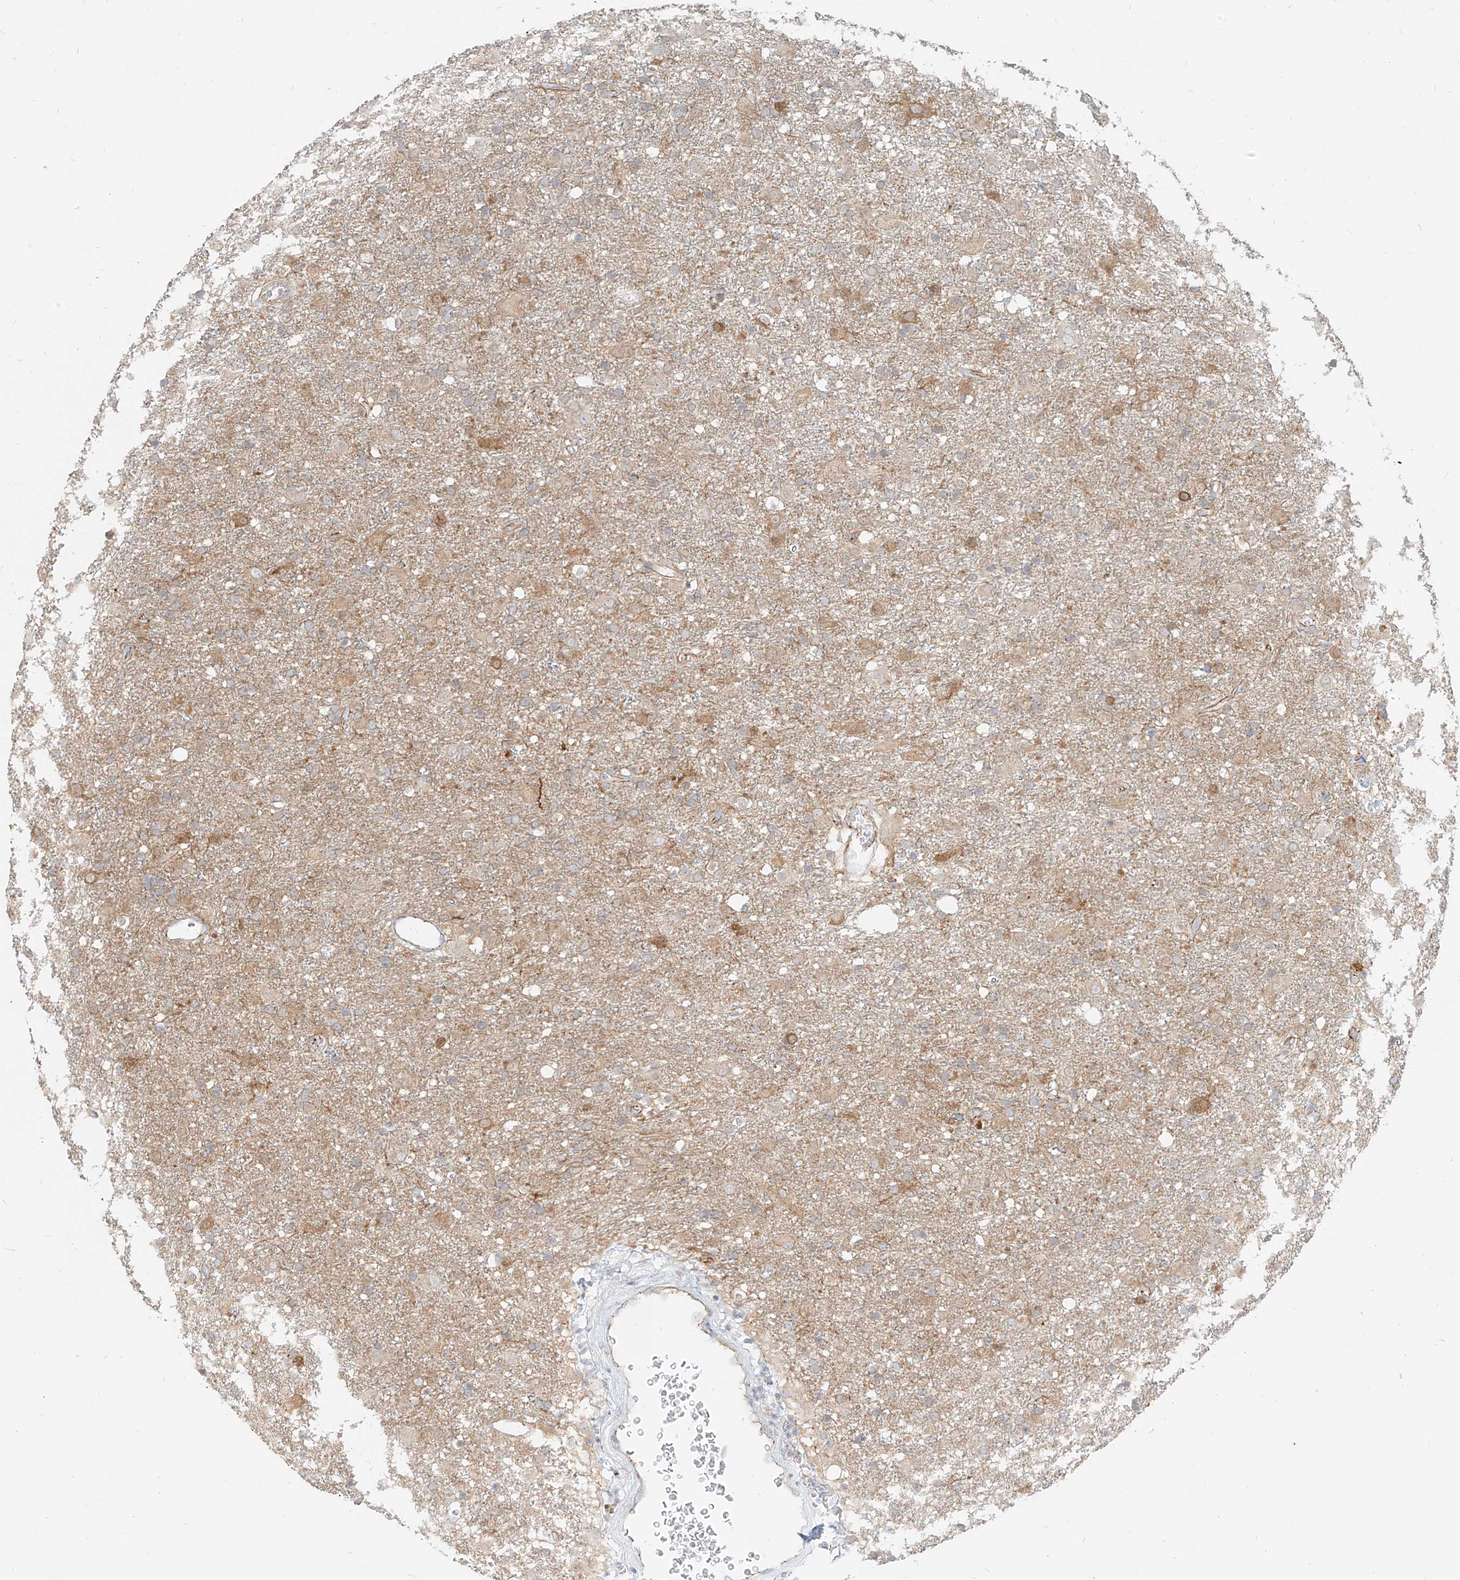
{"staining": {"intensity": "weak", "quantity": "25%-75%", "location": "cytoplasmic/membranous"}, "tissue": "glioma", "cell_type": "Tumor cells", "image_type": "cancer", "snomed": [{"axis": "morphology", "description": "Glioma, malignant, Low grade"}, {"axis": "topography", "description": "Brain"}], "caption": "The micrograph exhibits staining of malignant glioma (low-grade), revealing weak cytoplasmic/membranous protein expression (brown color) within tumor cells. (Stains: DAB (3,3'-diaminobenzidine) in brown, nuclei in blue, Microscopy: brightfield microscopy at high magnification).", "gene": "PGD", "patient": {"sex": "male", "age": 65}}